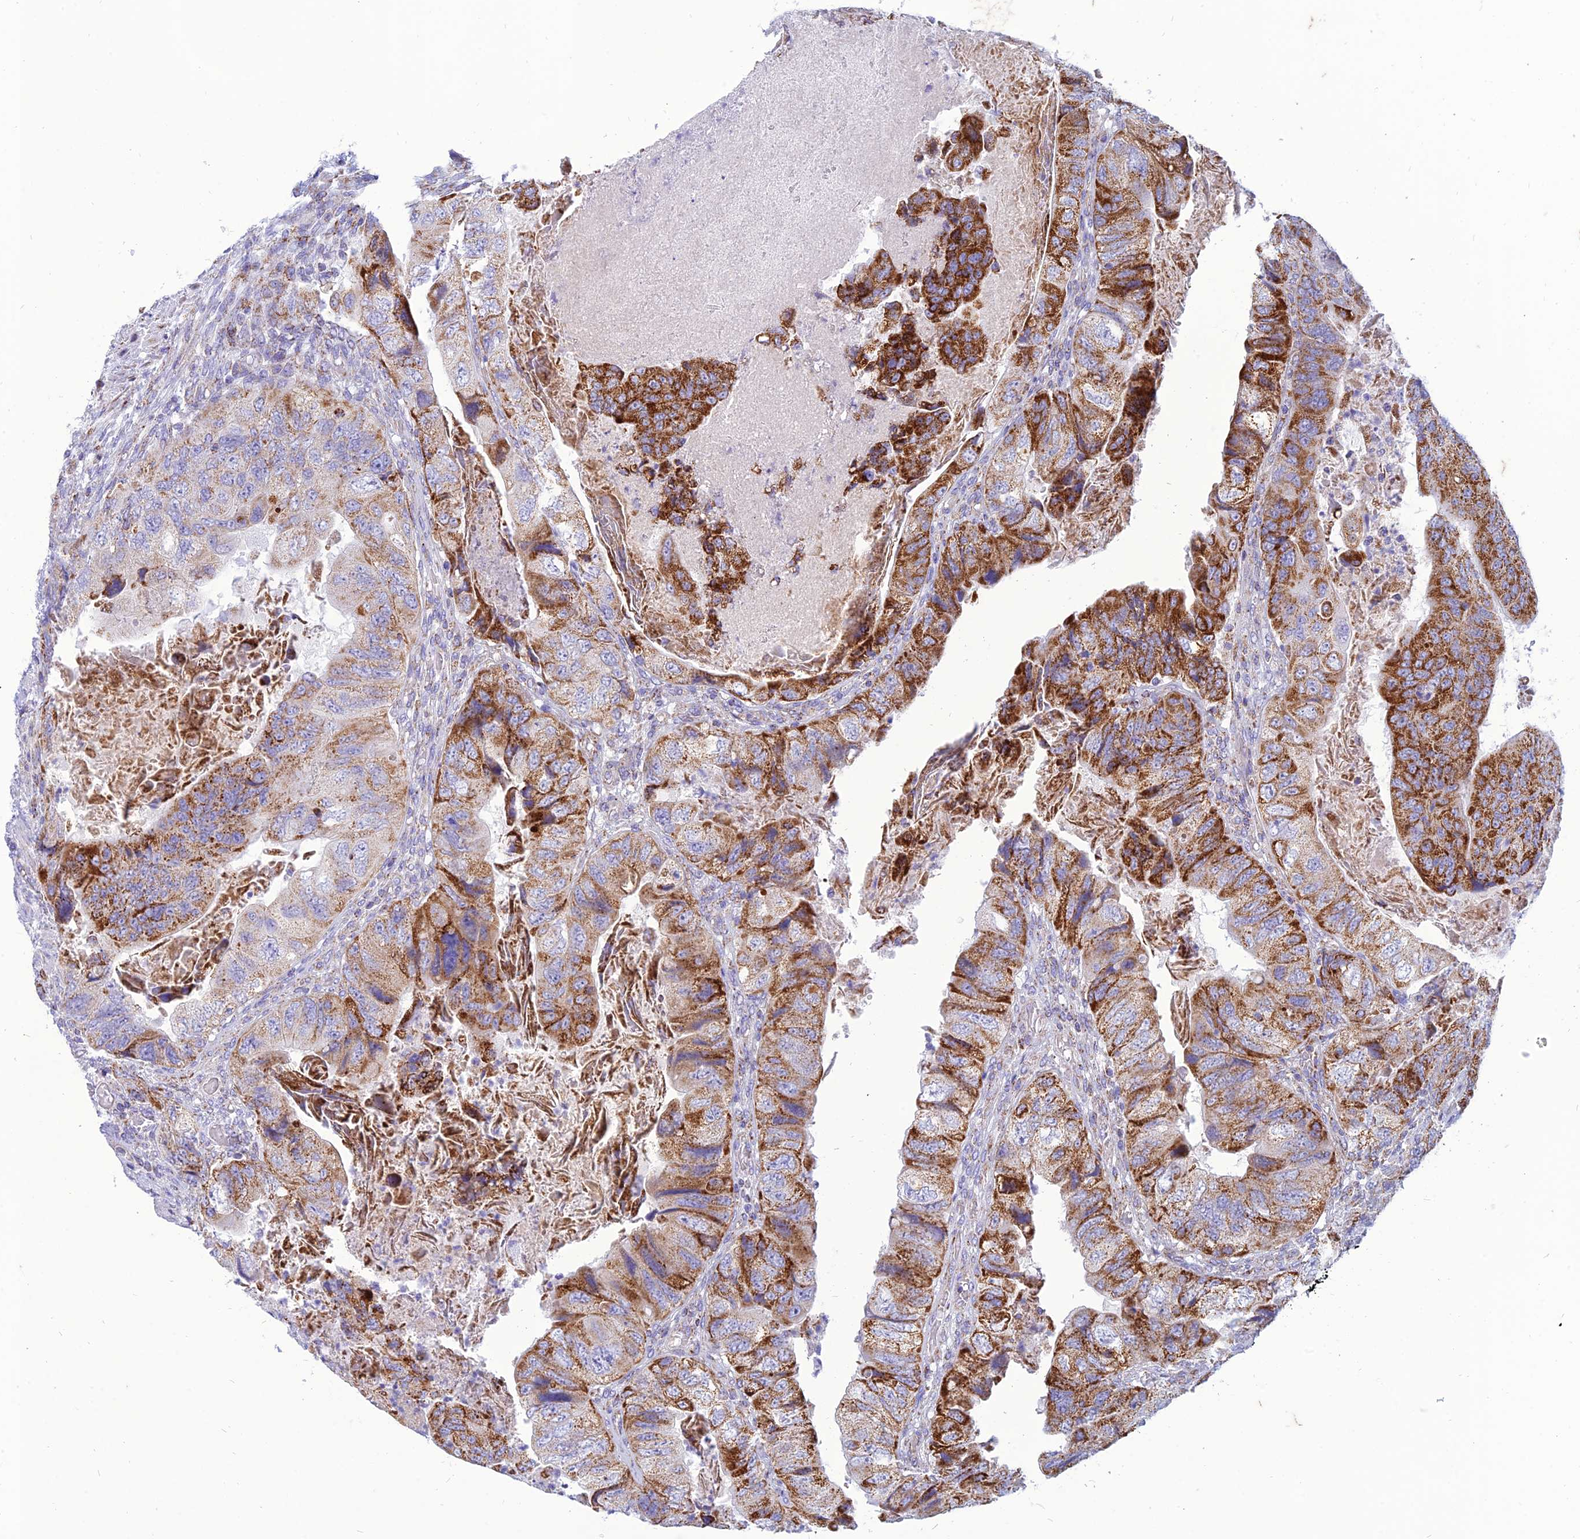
{"staining": {"intensity": "strong", "quantity": "25%-75%", "location": "cytoplasmic/membranous"}, "tissue": "colorectal cancer", "cell_type": "Tumor cells", "image_type": "cancer", "snomed": [{"axis": "morphology", "description": "Adenocarcinoma, NOS"}, {"axis": "topography", "description": "Rectum"}], "caption": "Colorectal cancer (adenocarcinoma) tissue shows strong cytoplasmic/membranous staining in approximately 25%-75% of tumor cells, visualized by immunohistochemistry.", "gene": "PACC1", "patient": {"sex": "male", "age": 63}}